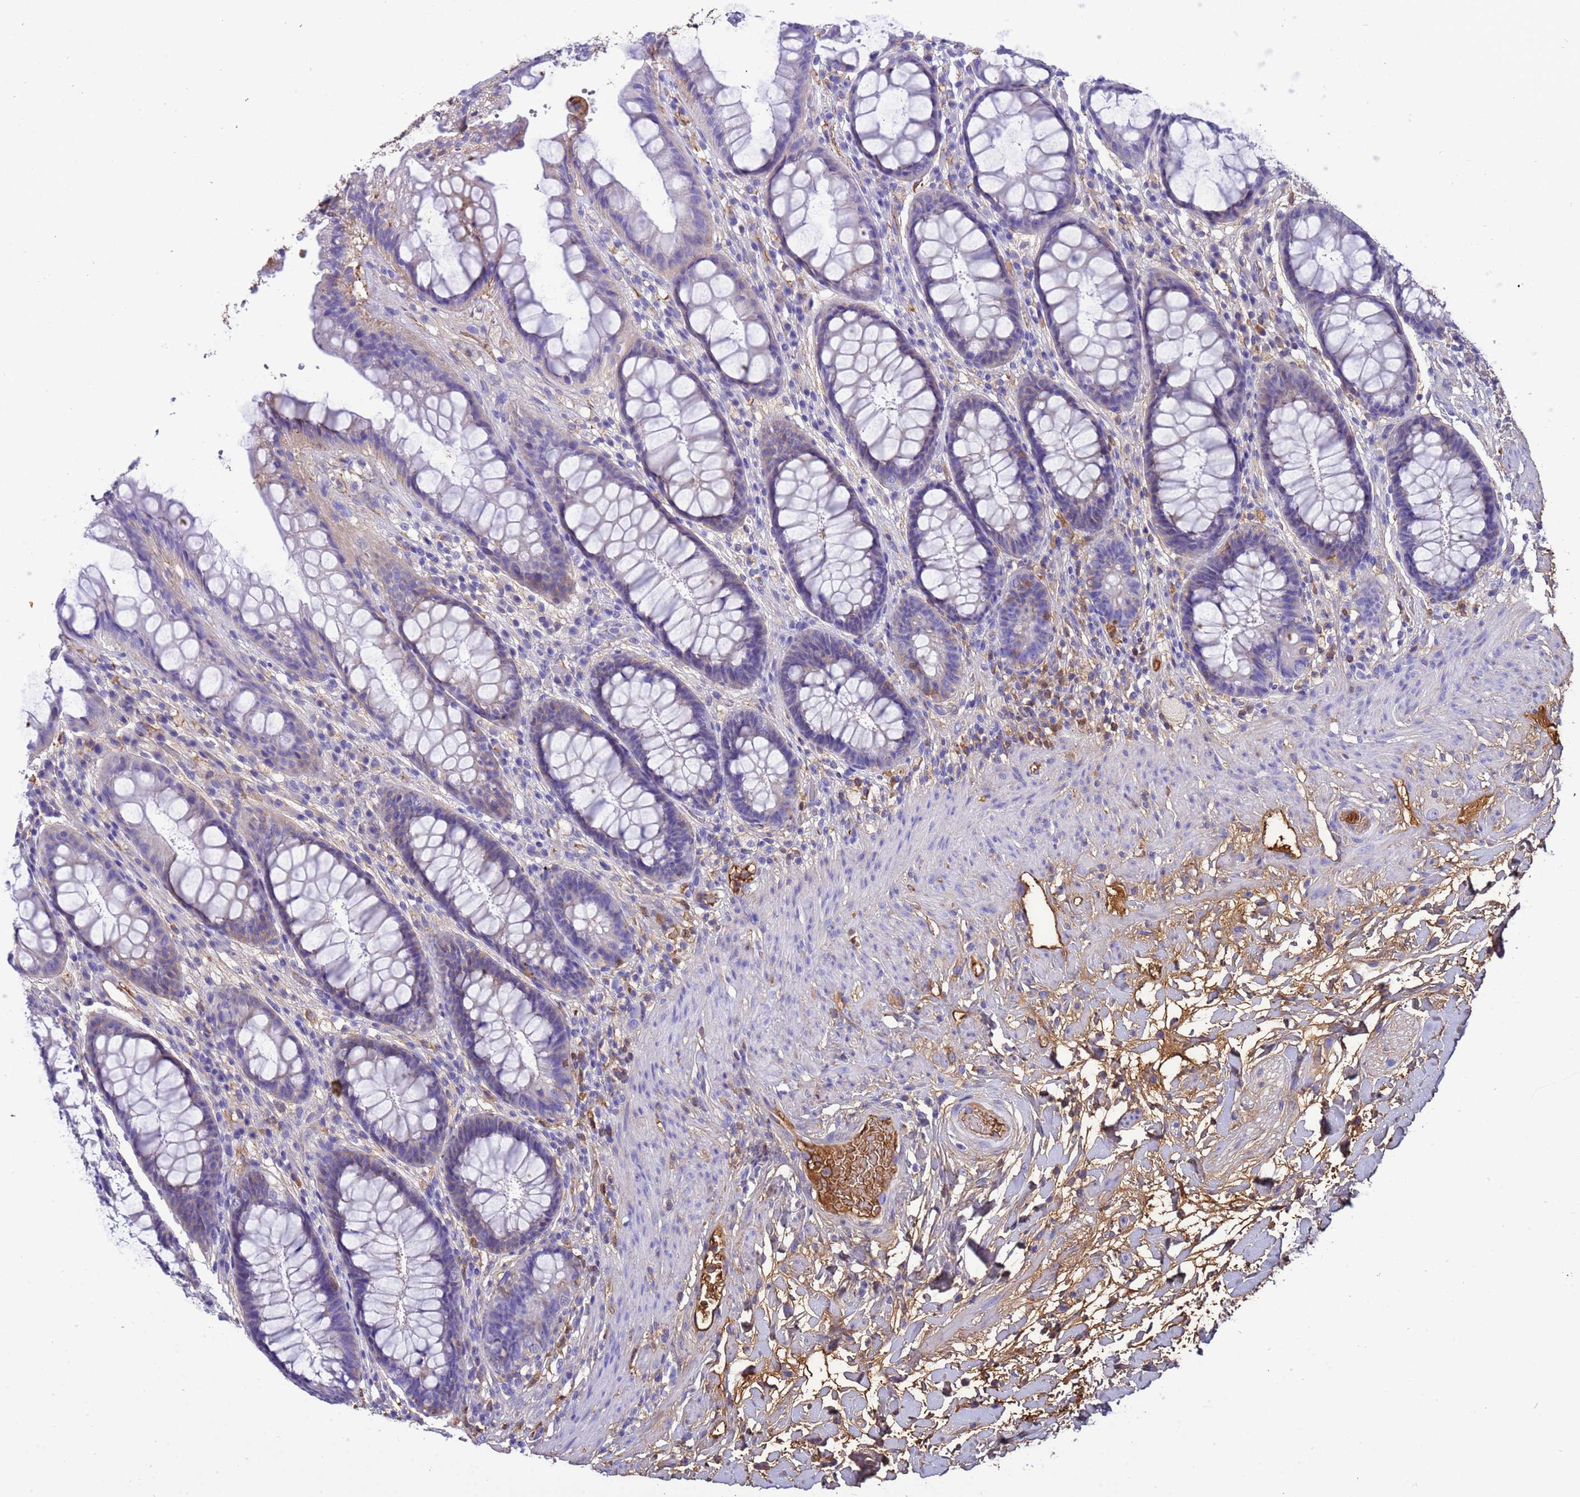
{"staining": {"intensity": "weak", "quantity": "<25%", "location": "cytoplasmic/membranous"}, "tissue": "rectum", "cell_type": "Glandular cells", "image_type": "normal", "snomed": [{"axis": "morphology", "description": "Normal tissue, NOS"}, {"axis": "topography", "description": "Rectum"}], "caption": "There is no significant positivity in glandular cells of rectum. The staining is performed using DAB brown chromogen with nuclei counter-stained in using hematoxylin.", "gene": "H1", "patient": {"sex": "female", "age": 46}}